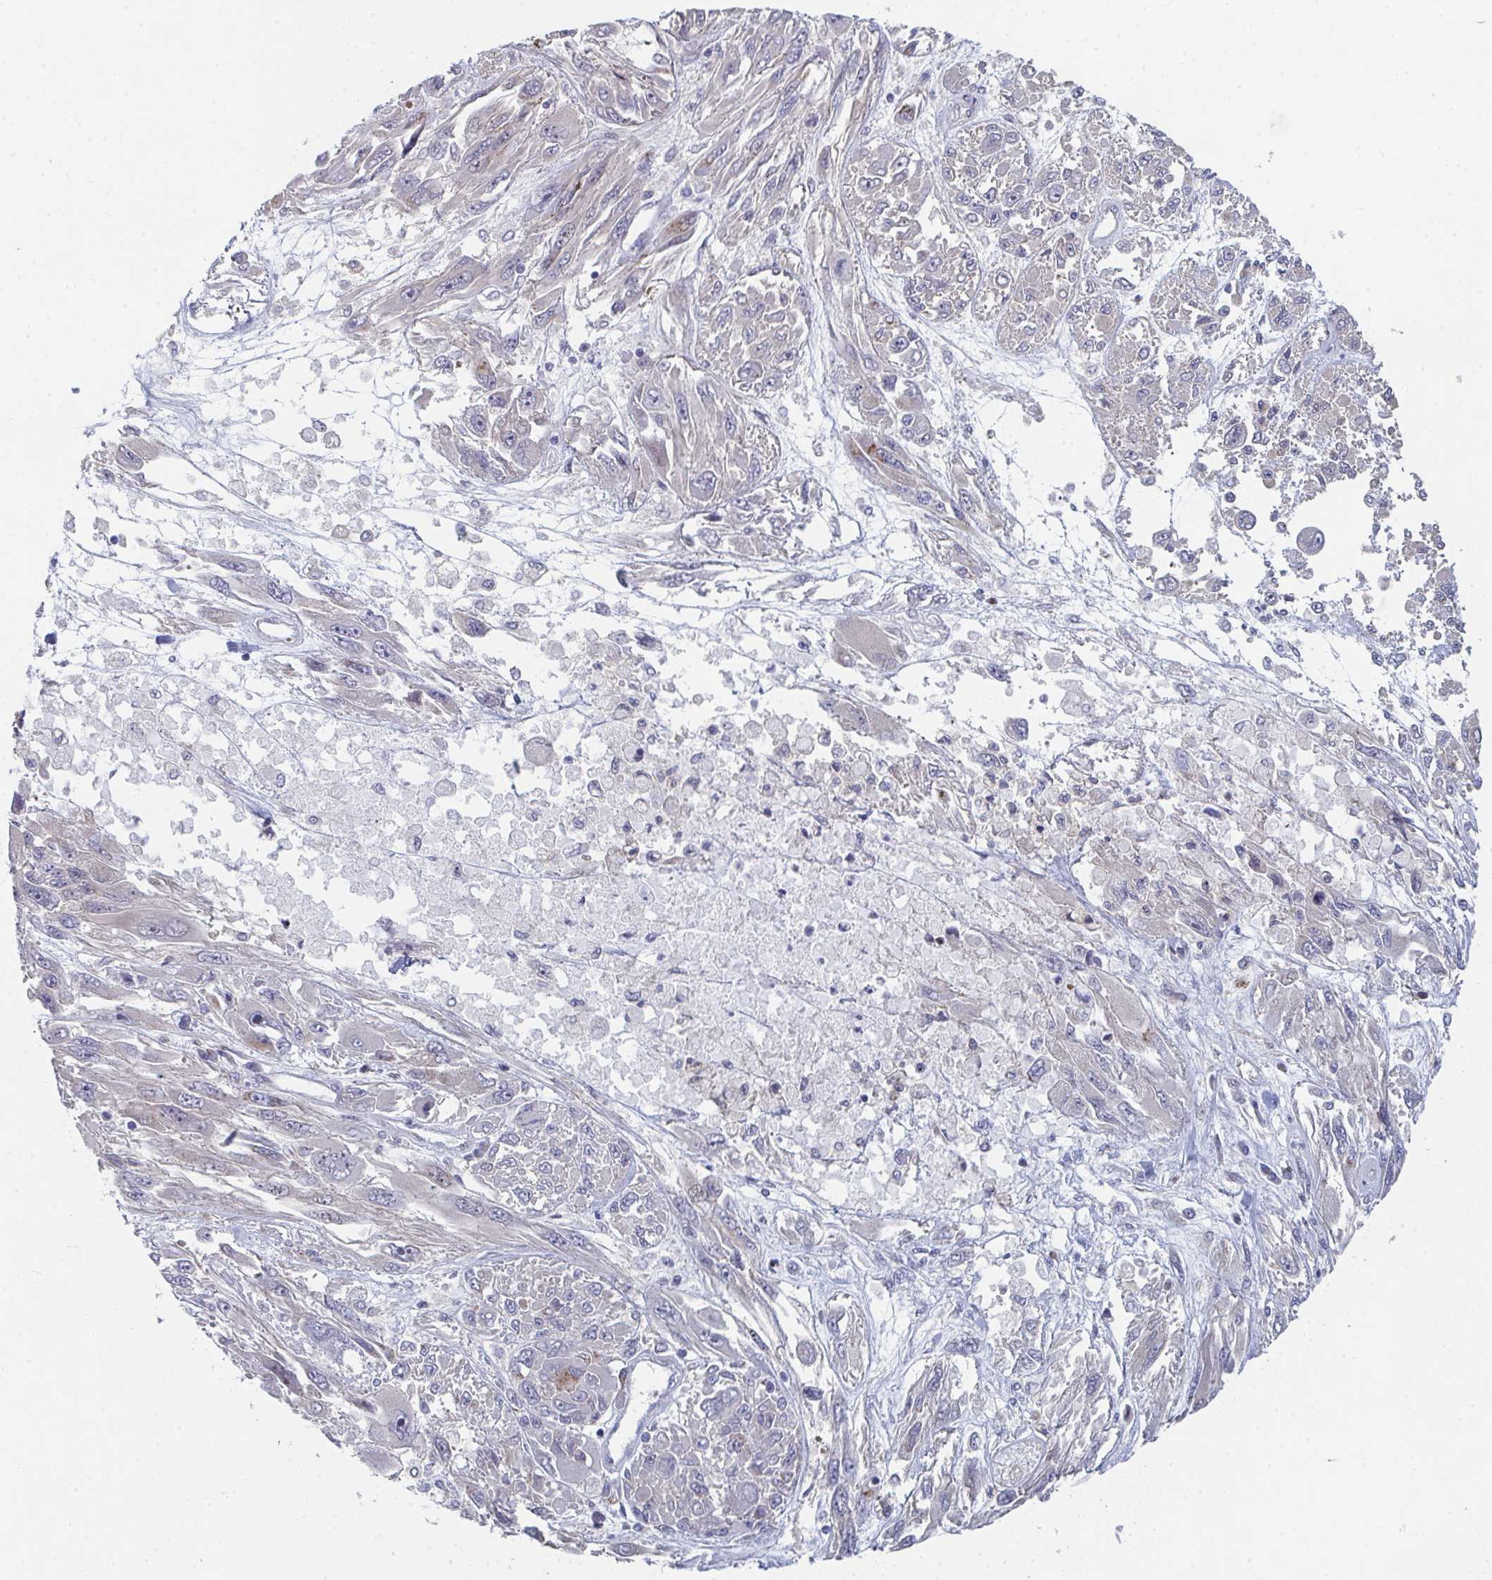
{"staining": {"intensity": "moderate", "quantity": "<25%", "location": "cytoplasmic/membranous"}, "tissue": "melanoma", "cell_type": "Tumor cells", "image_type": "cancer", "snomed": [{"axis": "morphology", "description": "Malignant melanoma, NOS"}, {"axis": "topography", "description": "Skin"}], "caption": "Moderate cytoplasmic/membranous expression for a protein is identified in about <25% of tumor cells of melanoma using IHC.", "gene": "PSMG1", "patient": {"sex": "female", "age": 91}}